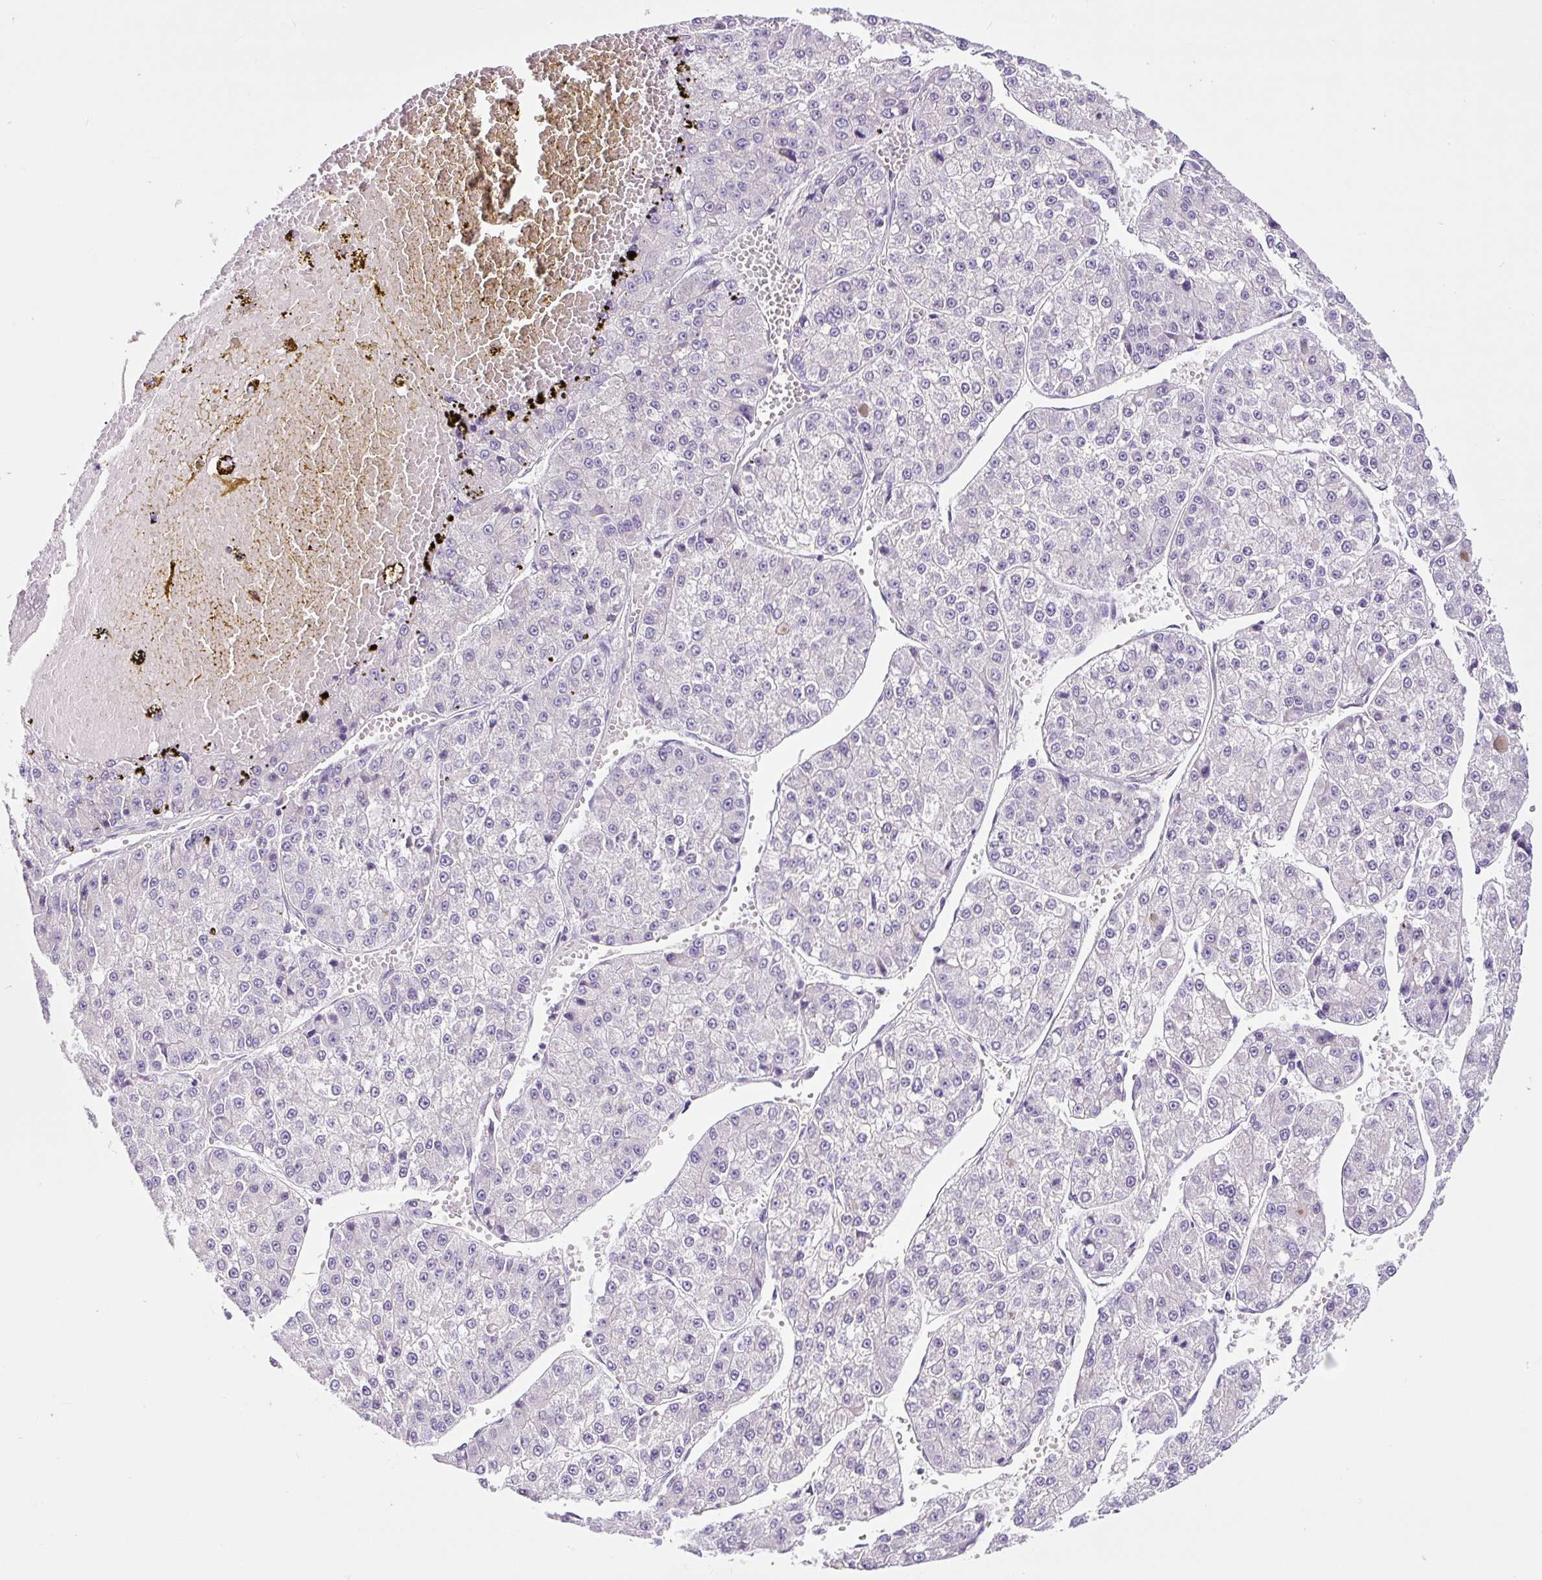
{"staining": {"intensity": "negative", "quantity": "none", "location": "none"}, "tissue": "liver cancer", "cell_type": "Tumor cells", "image_type": "cancer", "snomed": [{"axis": "morphology", "description": "Carcinoma, Hepatocellular, NOS"}, {"axis": "topography", "description": "Liver"}], "caption": "High magnification brightfield microscopy of hepatocellular carcinoma (liver) stained with DAB (brown) and counterstained with hematoxylin (blue): tumor cells show no significant positivity.", "gene": "RNF212B", "patient": {"sex": "female", "age": 73}}